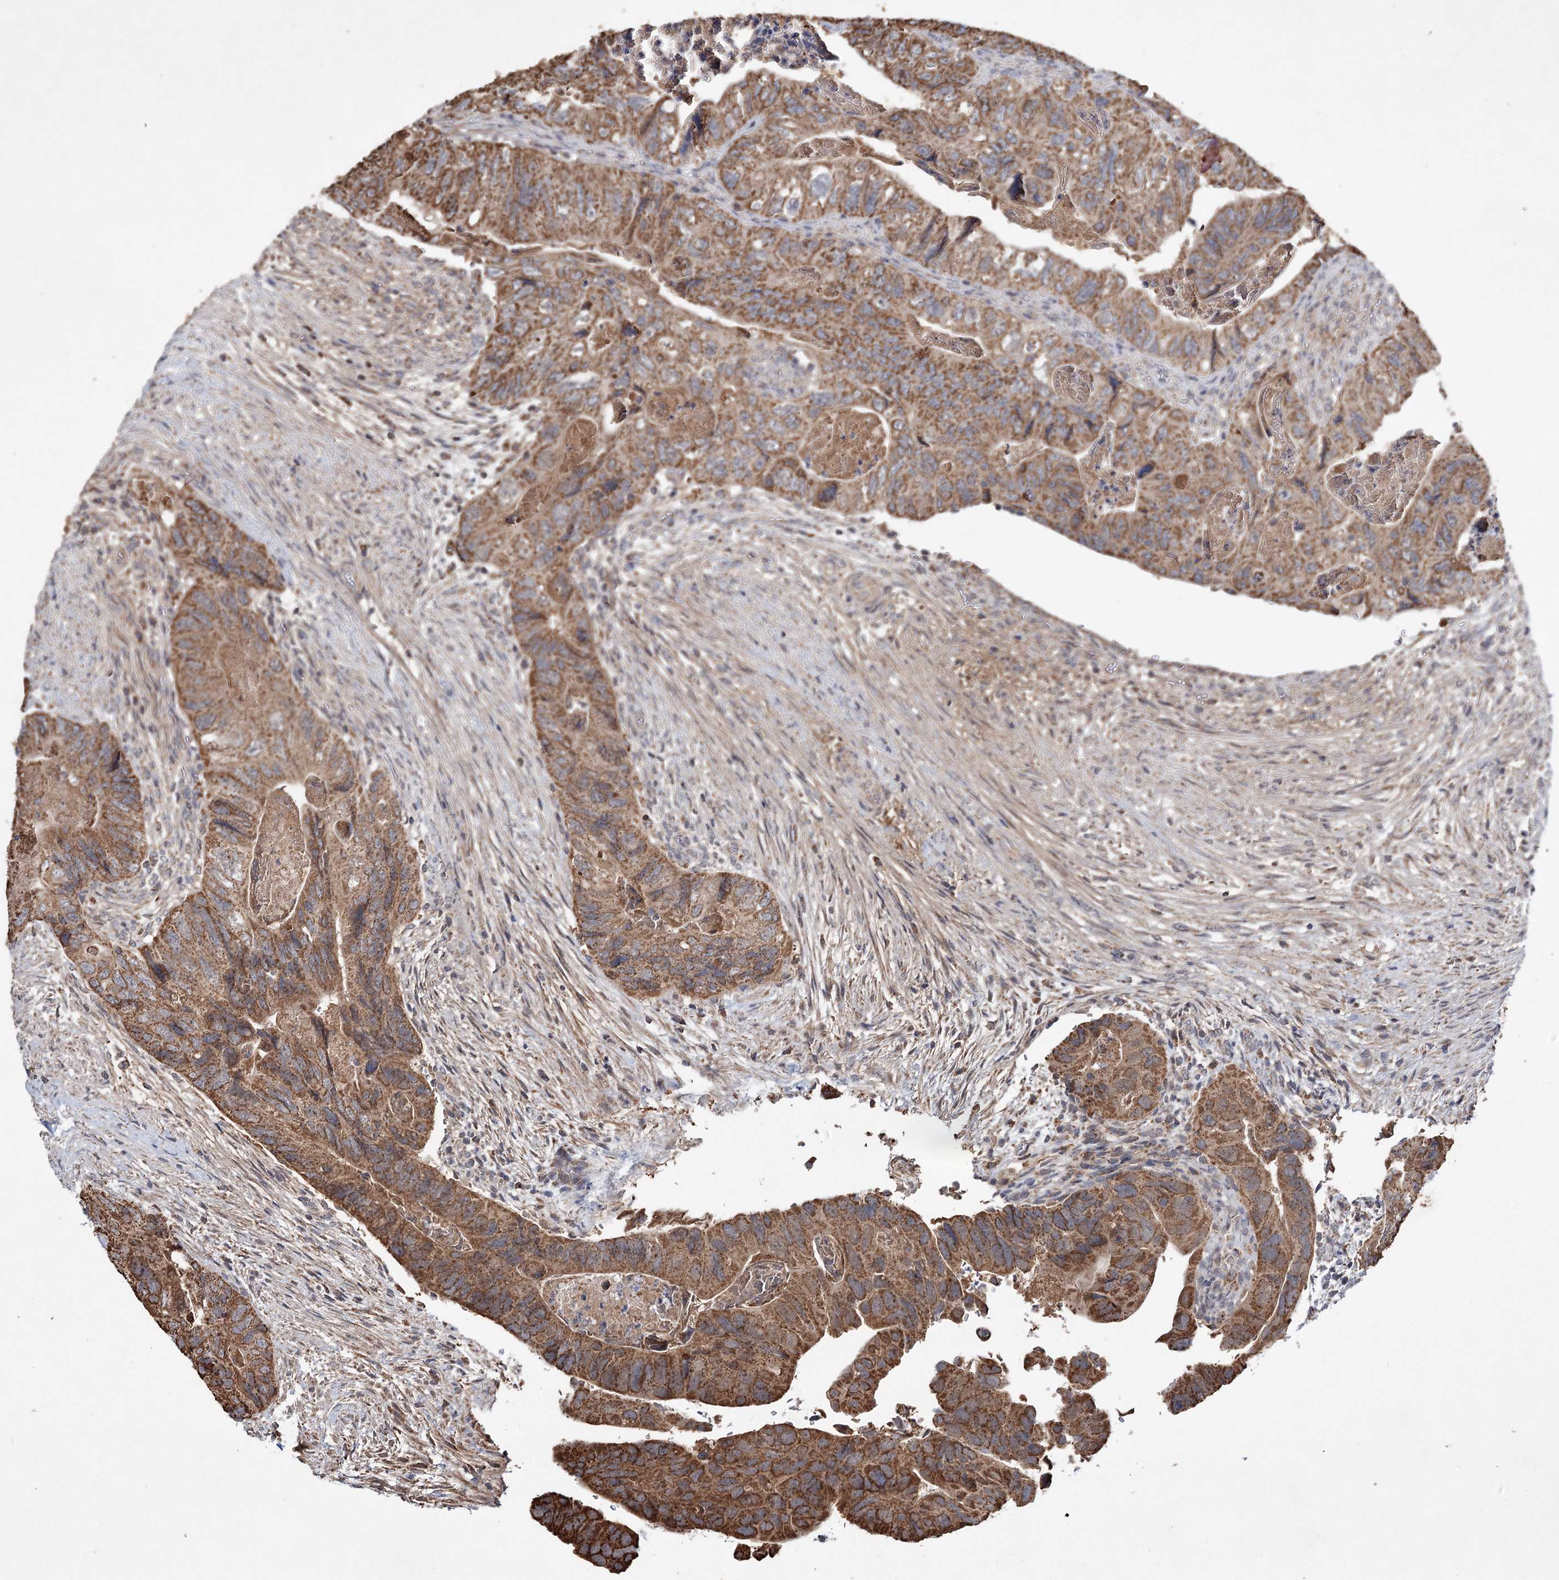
{"staining": {"intensity": "moderate", "quantity": ">75%", "location": "cytoplasmic/membranous"}, "tissue": "colorectal cancer", "cell_type": "Tumor cells", "image_type": "cancer", "snomed": [{"axis": "morphology", "description": "Adenocarcinoma, NOS"}, {"axis": "topography", "description": "Rectum"}], "caption": "This photomicrograph reveals IHC staining of adenocarcinoma (colorectal), with medium moderate cytoplasmic/membranous positivity in approximately >75% of tumor cells.", "gene": "PIK3CB", "patient": {"sex": "male", "age": 63}}